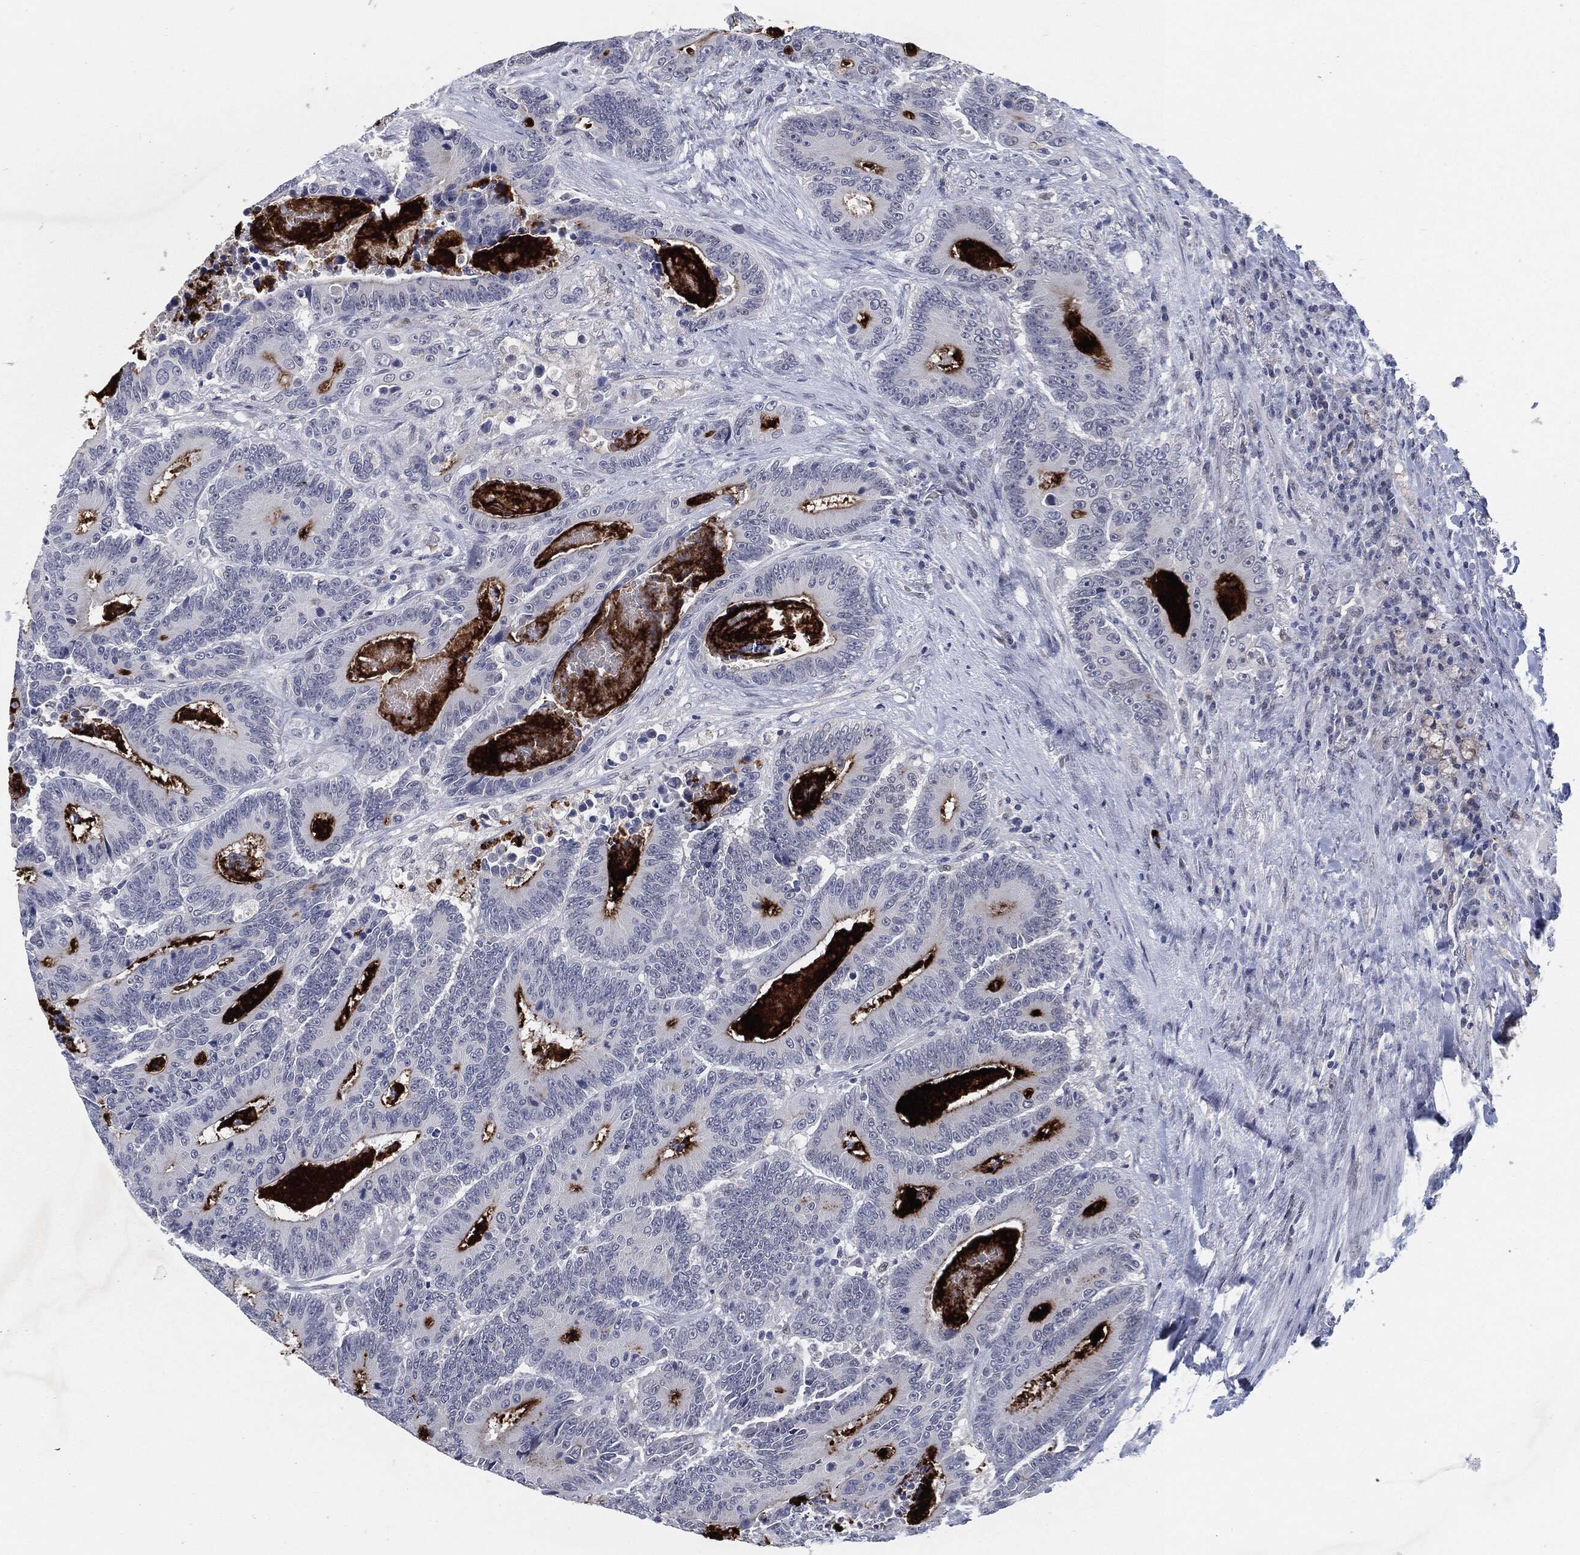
{"staining": {"intensity": "negative", "quantity": "none", "location": "none"}, "tissue": "colorectal cancer", "cell_type": "Tumor cells", "image_type": "cancer", "snomed": [{"axis": "morphology", "description": "Adenocarcinoma, NOS"}, {"axis": "topography", "description": "Colon"}], "caption": "Immunohistochemistry of adenocarcinoma (colorectal) demonstrates no positivity in tumor cells. (Stains: DAB (3,3'-diaminobenzidine) immunohistochemistry (IHC) with hematoxylin counter stain, Microscopy: brightfield microscopy at high magnification).", "gene": "PROM1", "patient": {"sex": "male", "age": 83}}